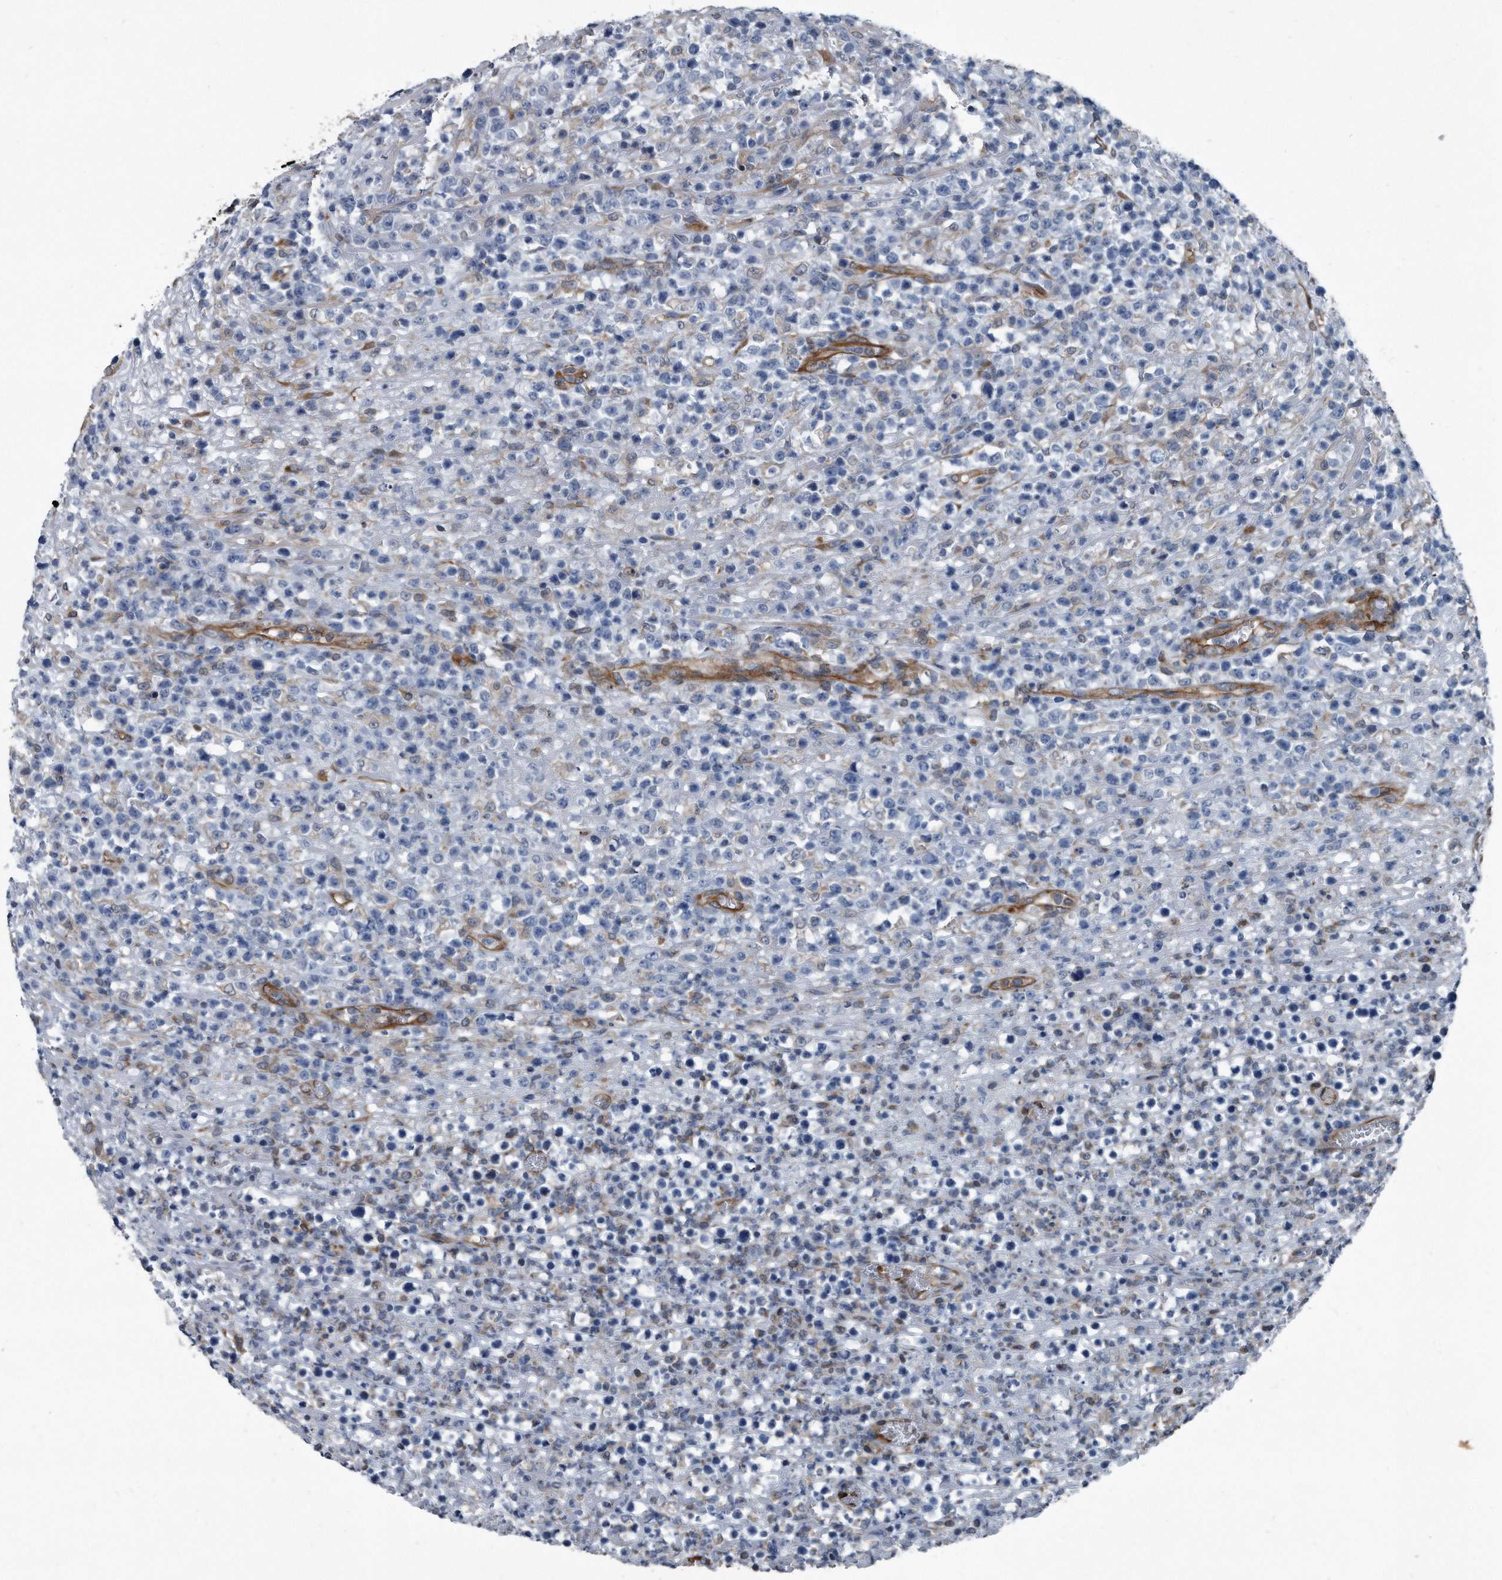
{"staining": {"intensity": "negative", "quantity": "none", "location": "none"}, "tissue": "lymphoma", "cell_type": "Tumor cells", "image_type": "cancer", "snomed": [{"axis": "morphology", "description": "Malignant lymphoma, non-Hodgkin's type, High grade"}, {"axis": "topography", "description": "Colon"}], "caption": "An IHC photomicrograph of lymphoma is shown. There is no staining in tumor cells of lymphoma.", "gene": "PLEC", "patient": {"sex": "female", "age": 53}}